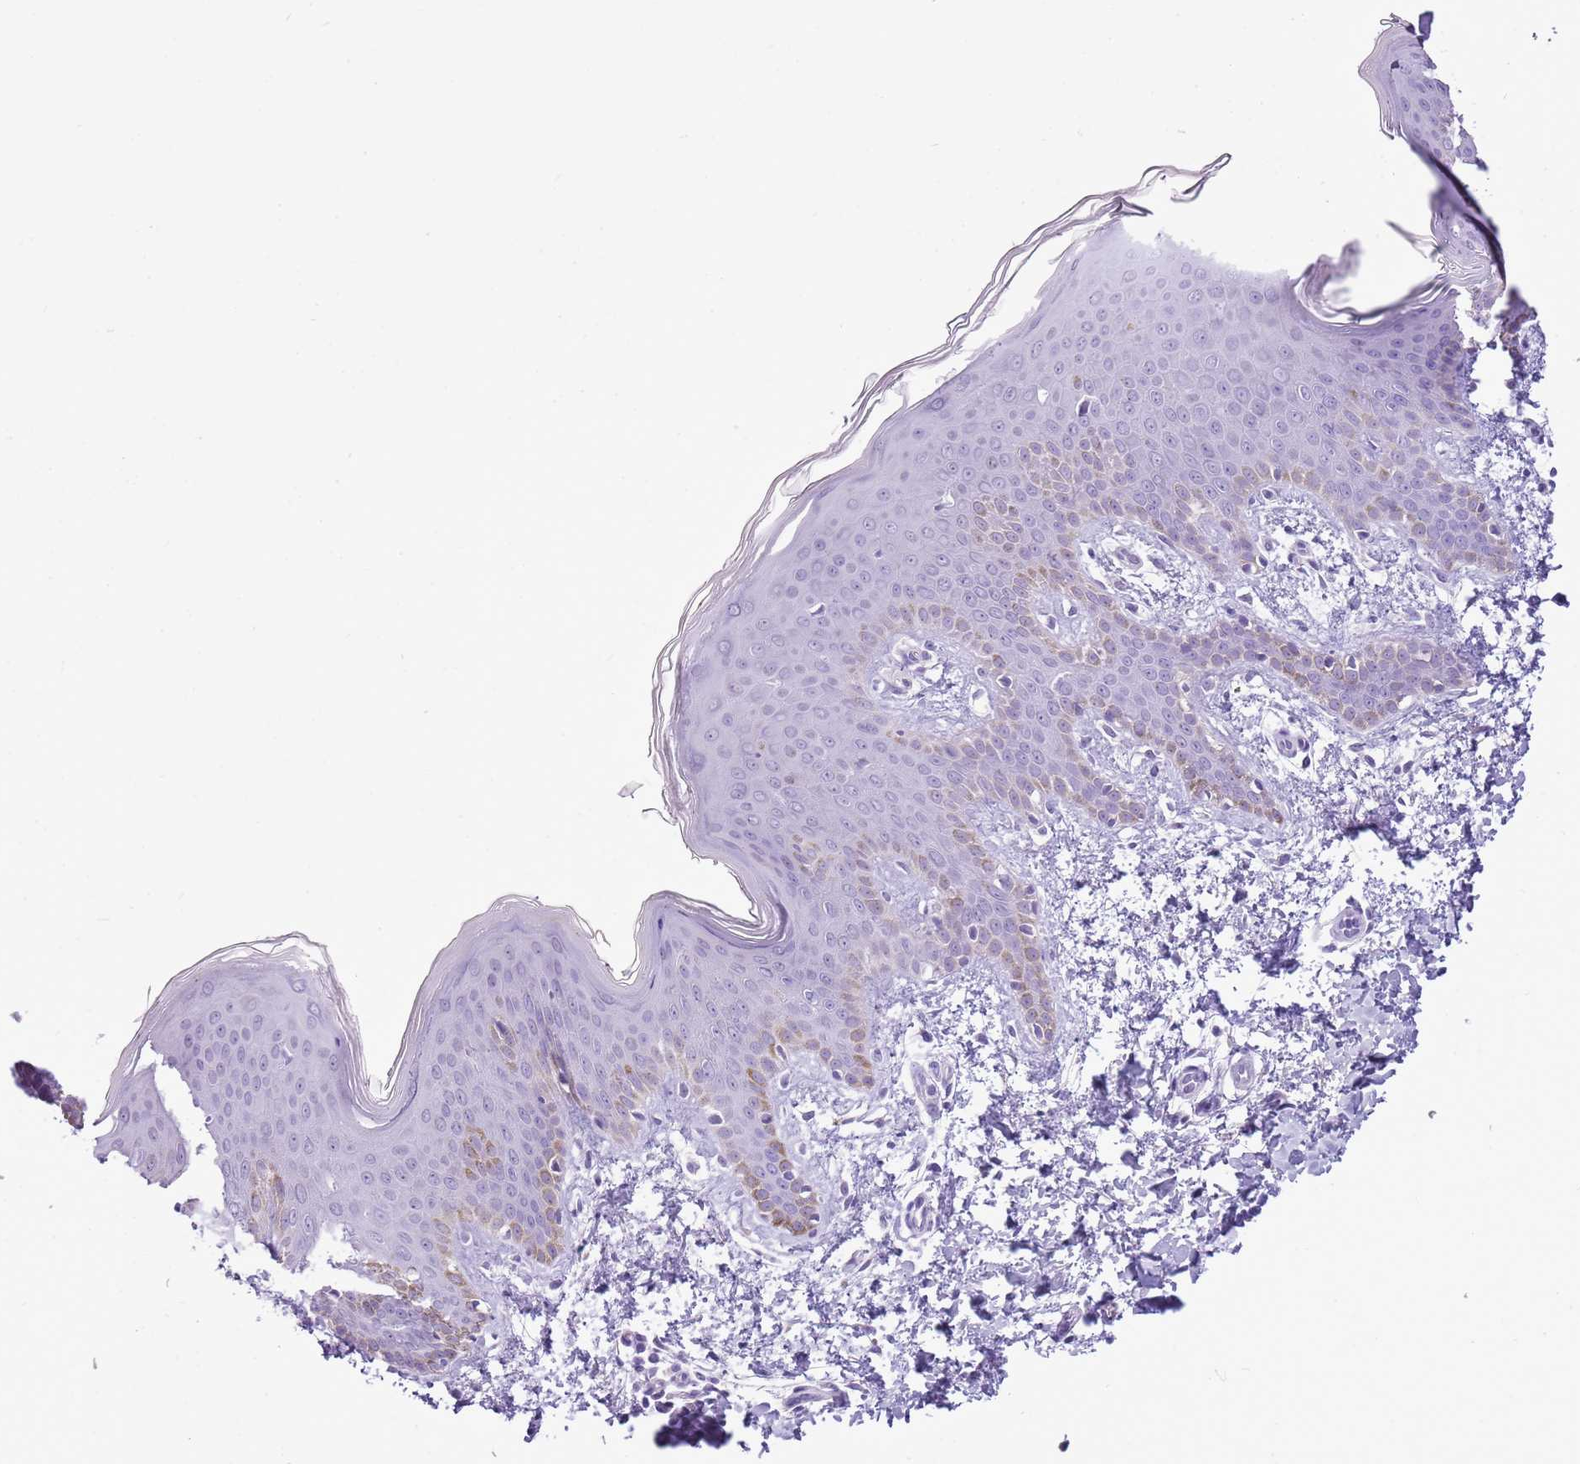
{"staining": {"intensity": "negative", "quantity": "none", "location": "none"}, "tissue": "skin", "cell_type": "Fibroblasts", "image_type": "normal", "snomed": [{"axis": "morphology", "description": "Normal tissue, NOS"}, {"axis": "topography", "description": "Skin"}], "caption": "DAB immunohistochemical staining of benign human skin demonstrates no significant positivity in fibroblasts.", "gene": "FAM120C", "patient": {"sex": "male", "age": 36}}